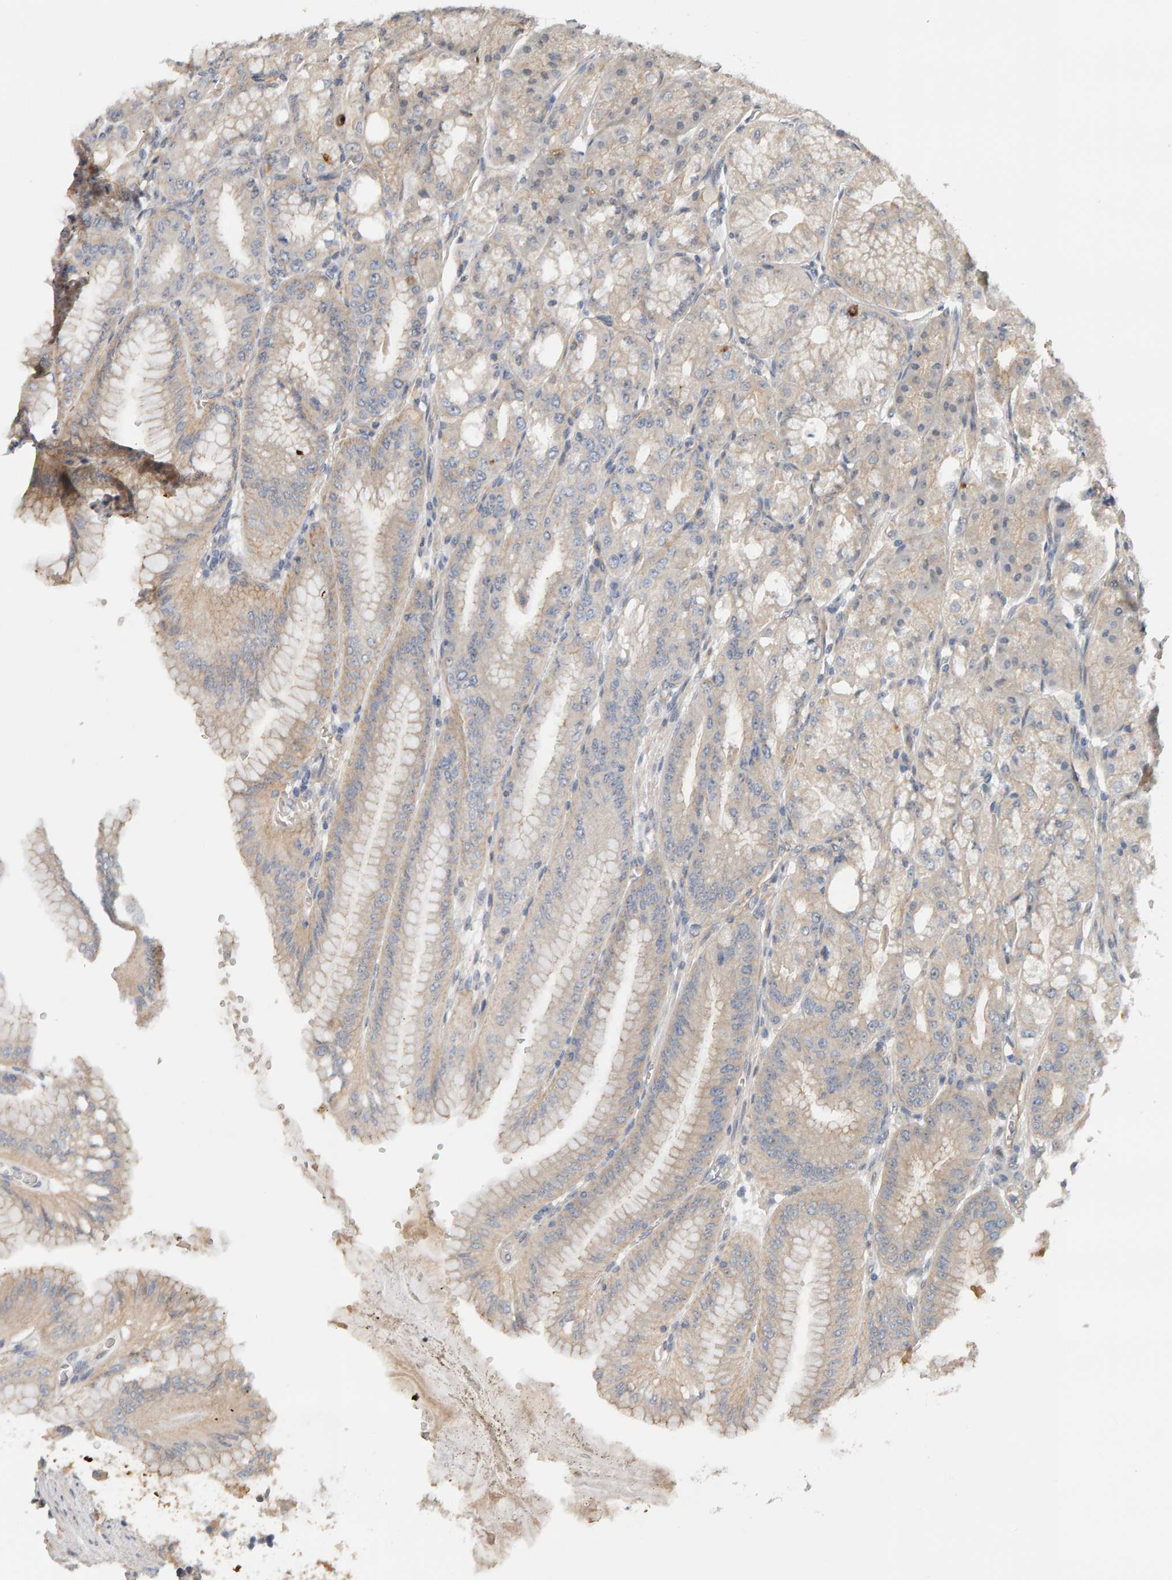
{"staining": {"intensity": "weak", "quantity": "25%-75%", "location": "cytoplasmic/membranous"}, "tissue": "stomach", "cell_type": "Glandular cells", "image_type": "normal", "snomed": [{"axis": "morphology", "description": "Normal tissue, NOS"}, {"axis": "topography", "description": "Stomach, lower"}], "caption": "Weak cytoplasmic/membranous staining is appreciated in approximately 25%-75% of glandular cells in benign stomach. (IHC, brightfield microscopy, high magnification).", "gene": "PPP1R16A", "patient": {"sex": "male", "age": 71}}